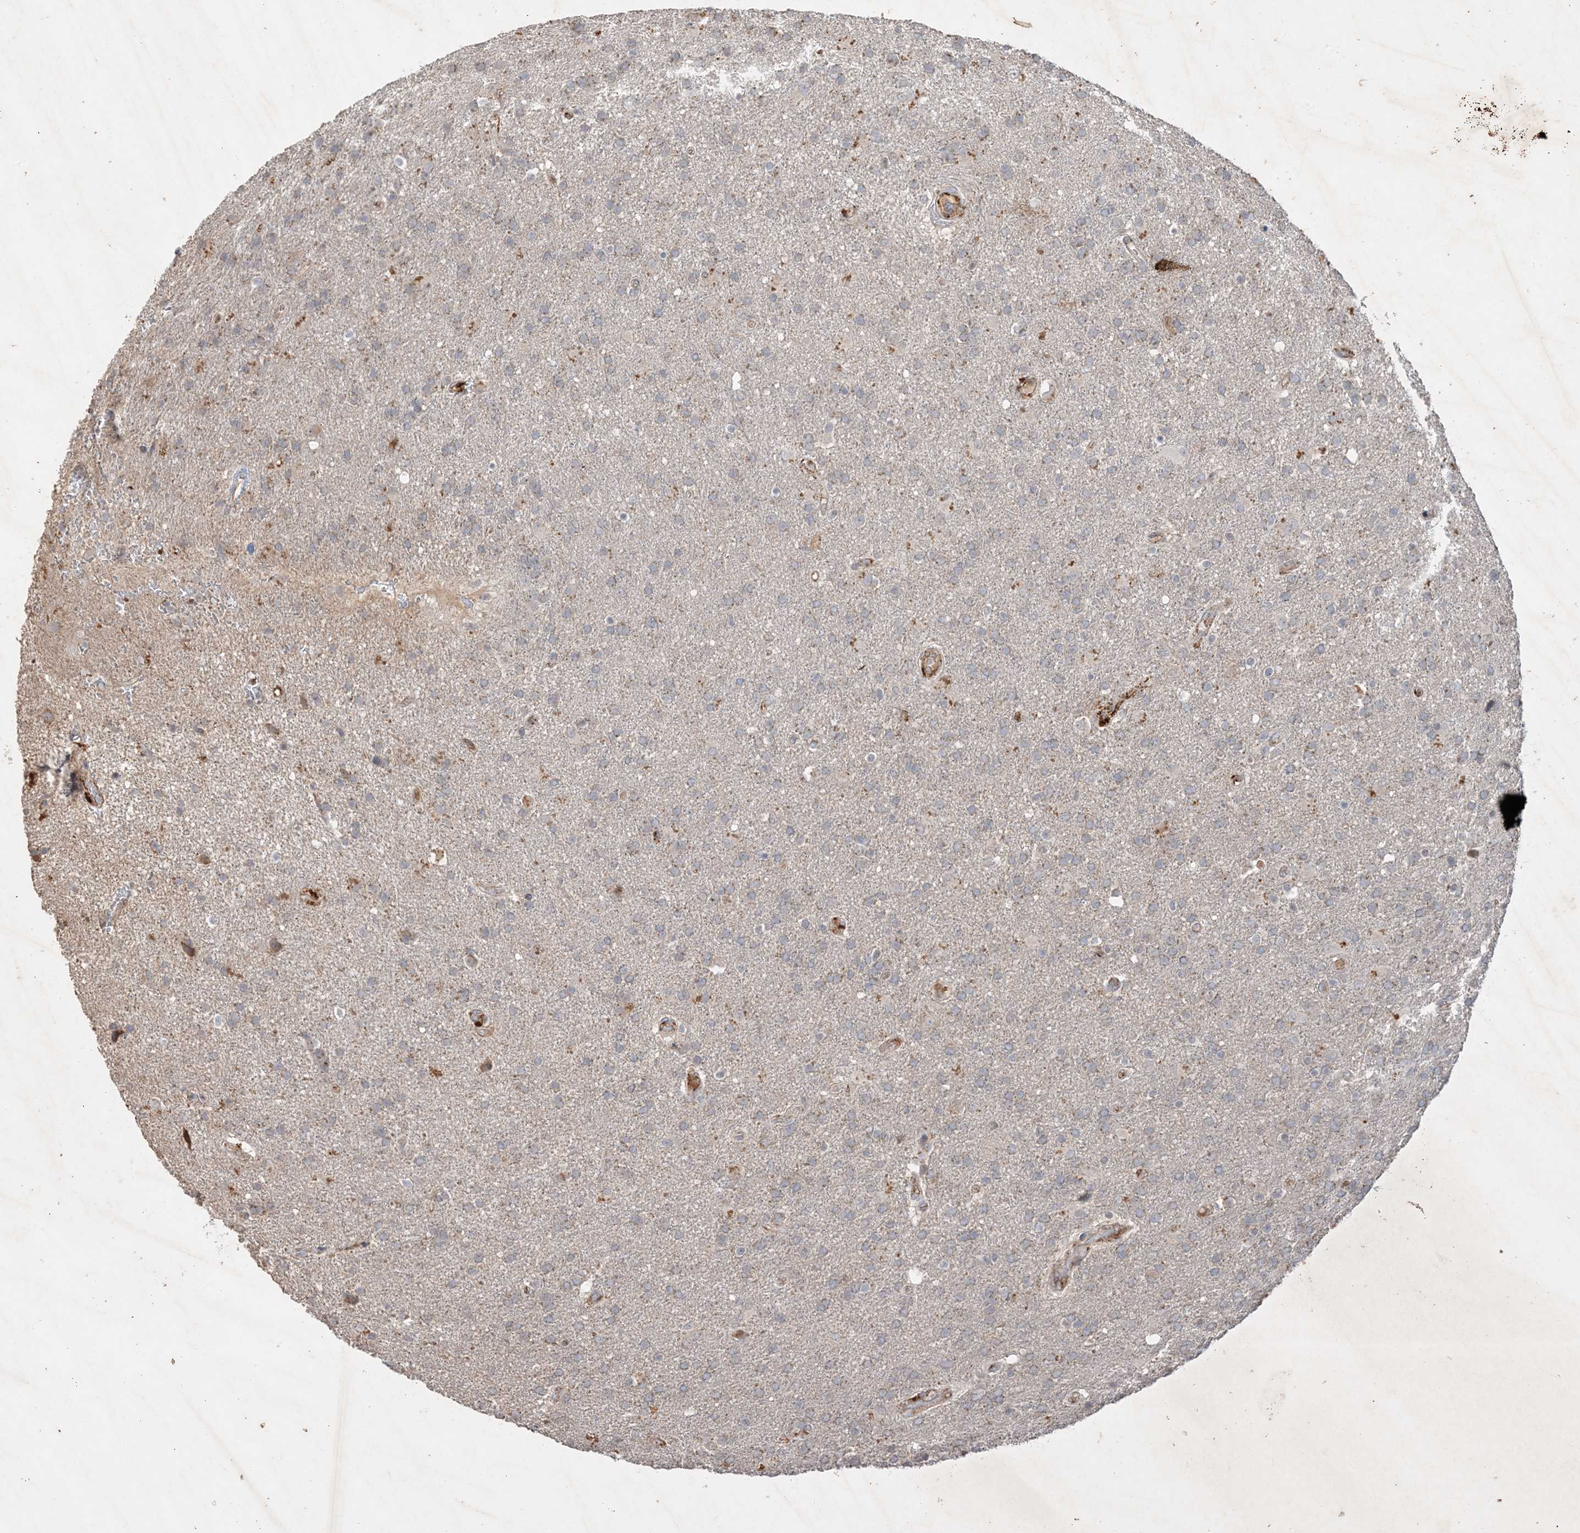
{"staining": {"intensity": "weak", "quantity": "25%-75%", "location": "cytoplasmic/membranous"}, "tissue": "glioma", "cell_type": "Tumor cells", "image_type": "cancer", "snomed": [{"axis": "morphology", "description": "Glioma, malignant, High grade"}, {"axis": "topography", "description": "Brain"}], "caption": "Immunohistochemistry image of neoplastic tissue: human glioma stained using IHC exhibits low levels of weak protein expression localized specifically in the cytoplasmic/membranous of tumor cells, appearing as a cytoplasmic/membranous brown color.", "gene": "PRSS36", "patient": {"sex": "male", "age": 72}}